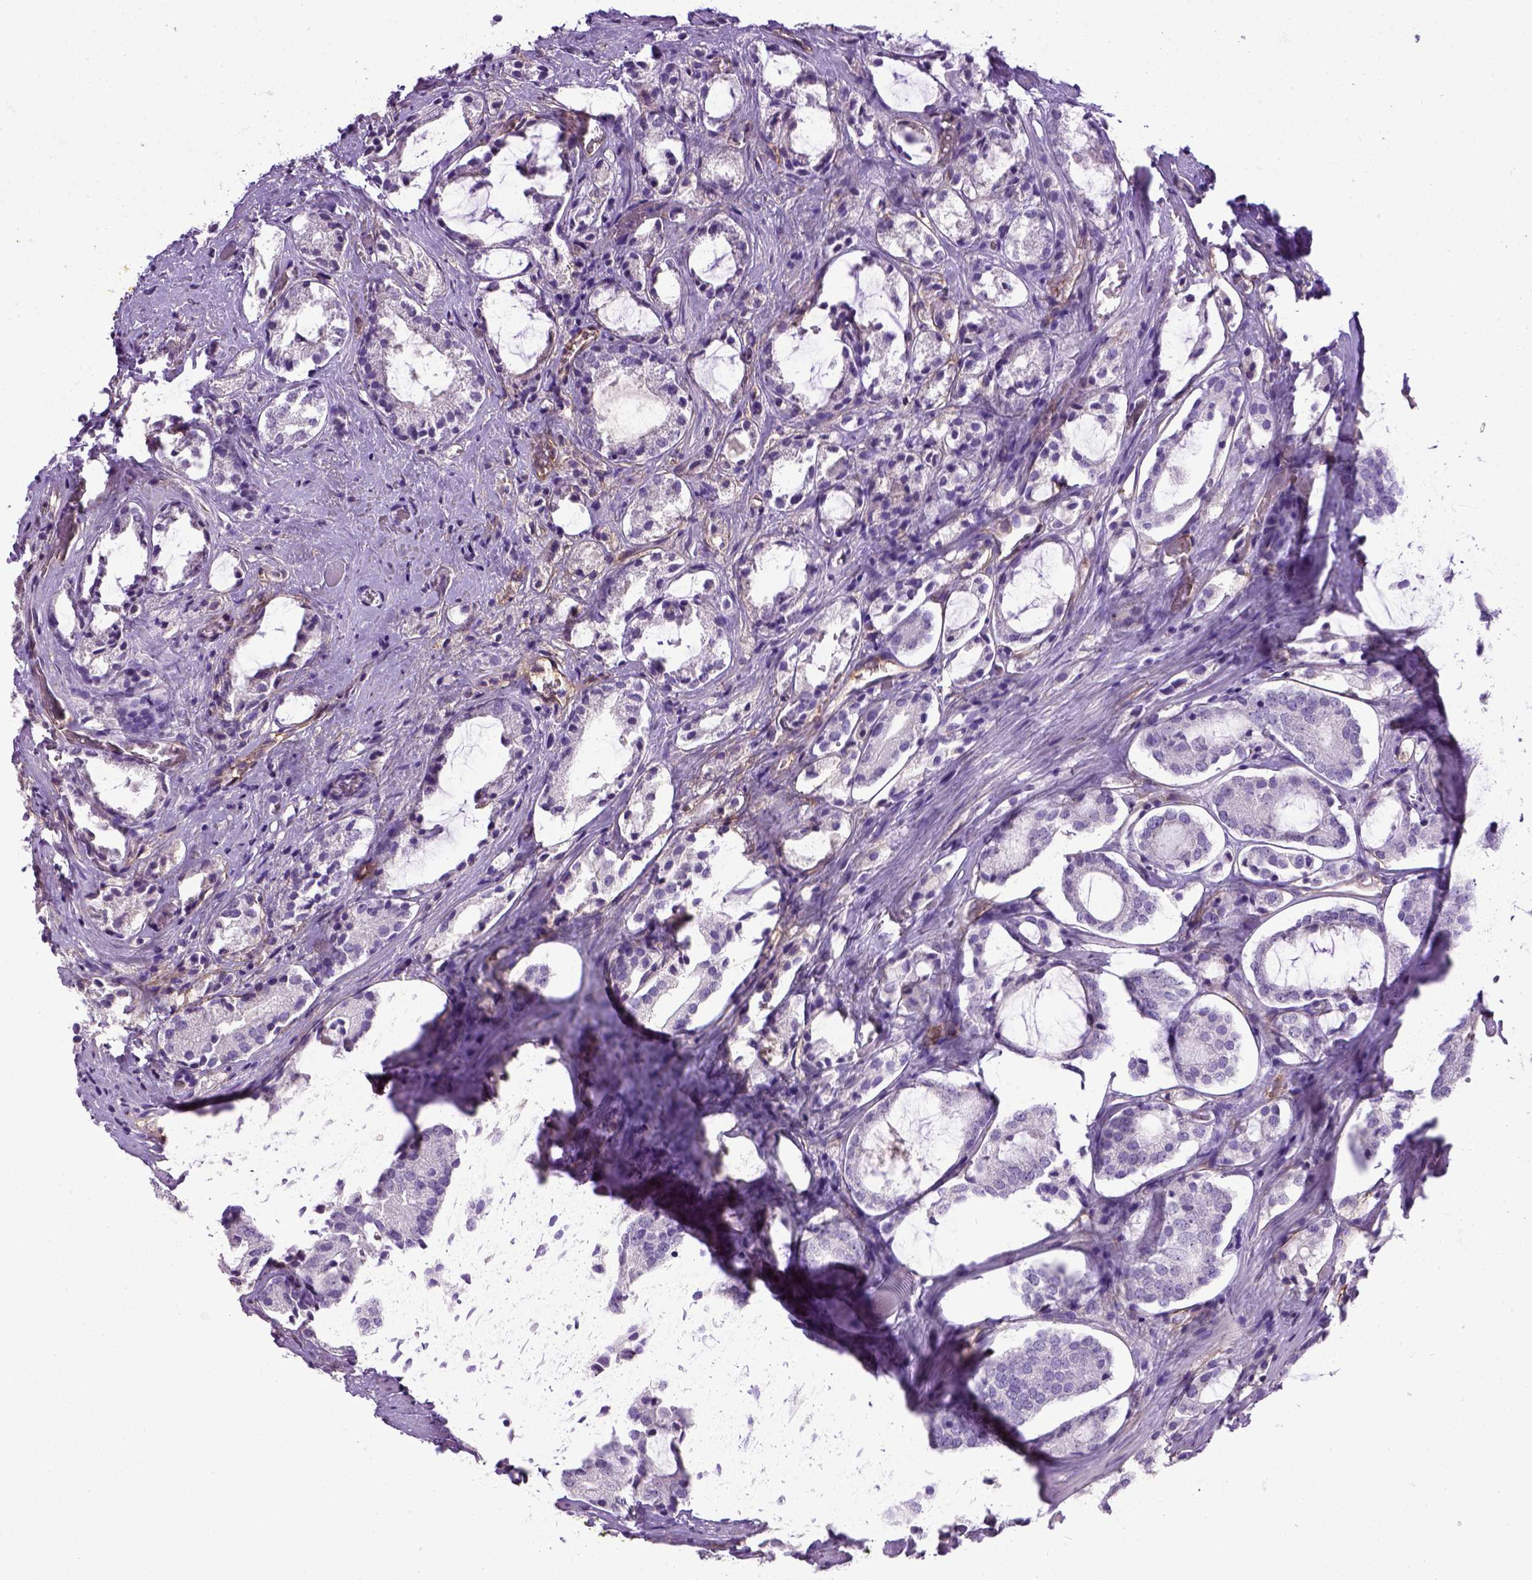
{"staining": {"intensity": "negative", "quantity": "none", "location": "none"}, "tissue": "prostate cancer", "cell_type": "Tumor cells", "image_type": "cancer", "snomed": [{"axis": "morphology", "description": "Adenocarcinoma, NOS"}, {"axis": "topography", "description": "Prostate"}], "caption": "Prostate cancer (adenocarcinoma) was stained to show a protein in brown. There is no significant staining in tumor cells.", "gene": "ENG", "patient": {"sex": "male", "age": 66}}